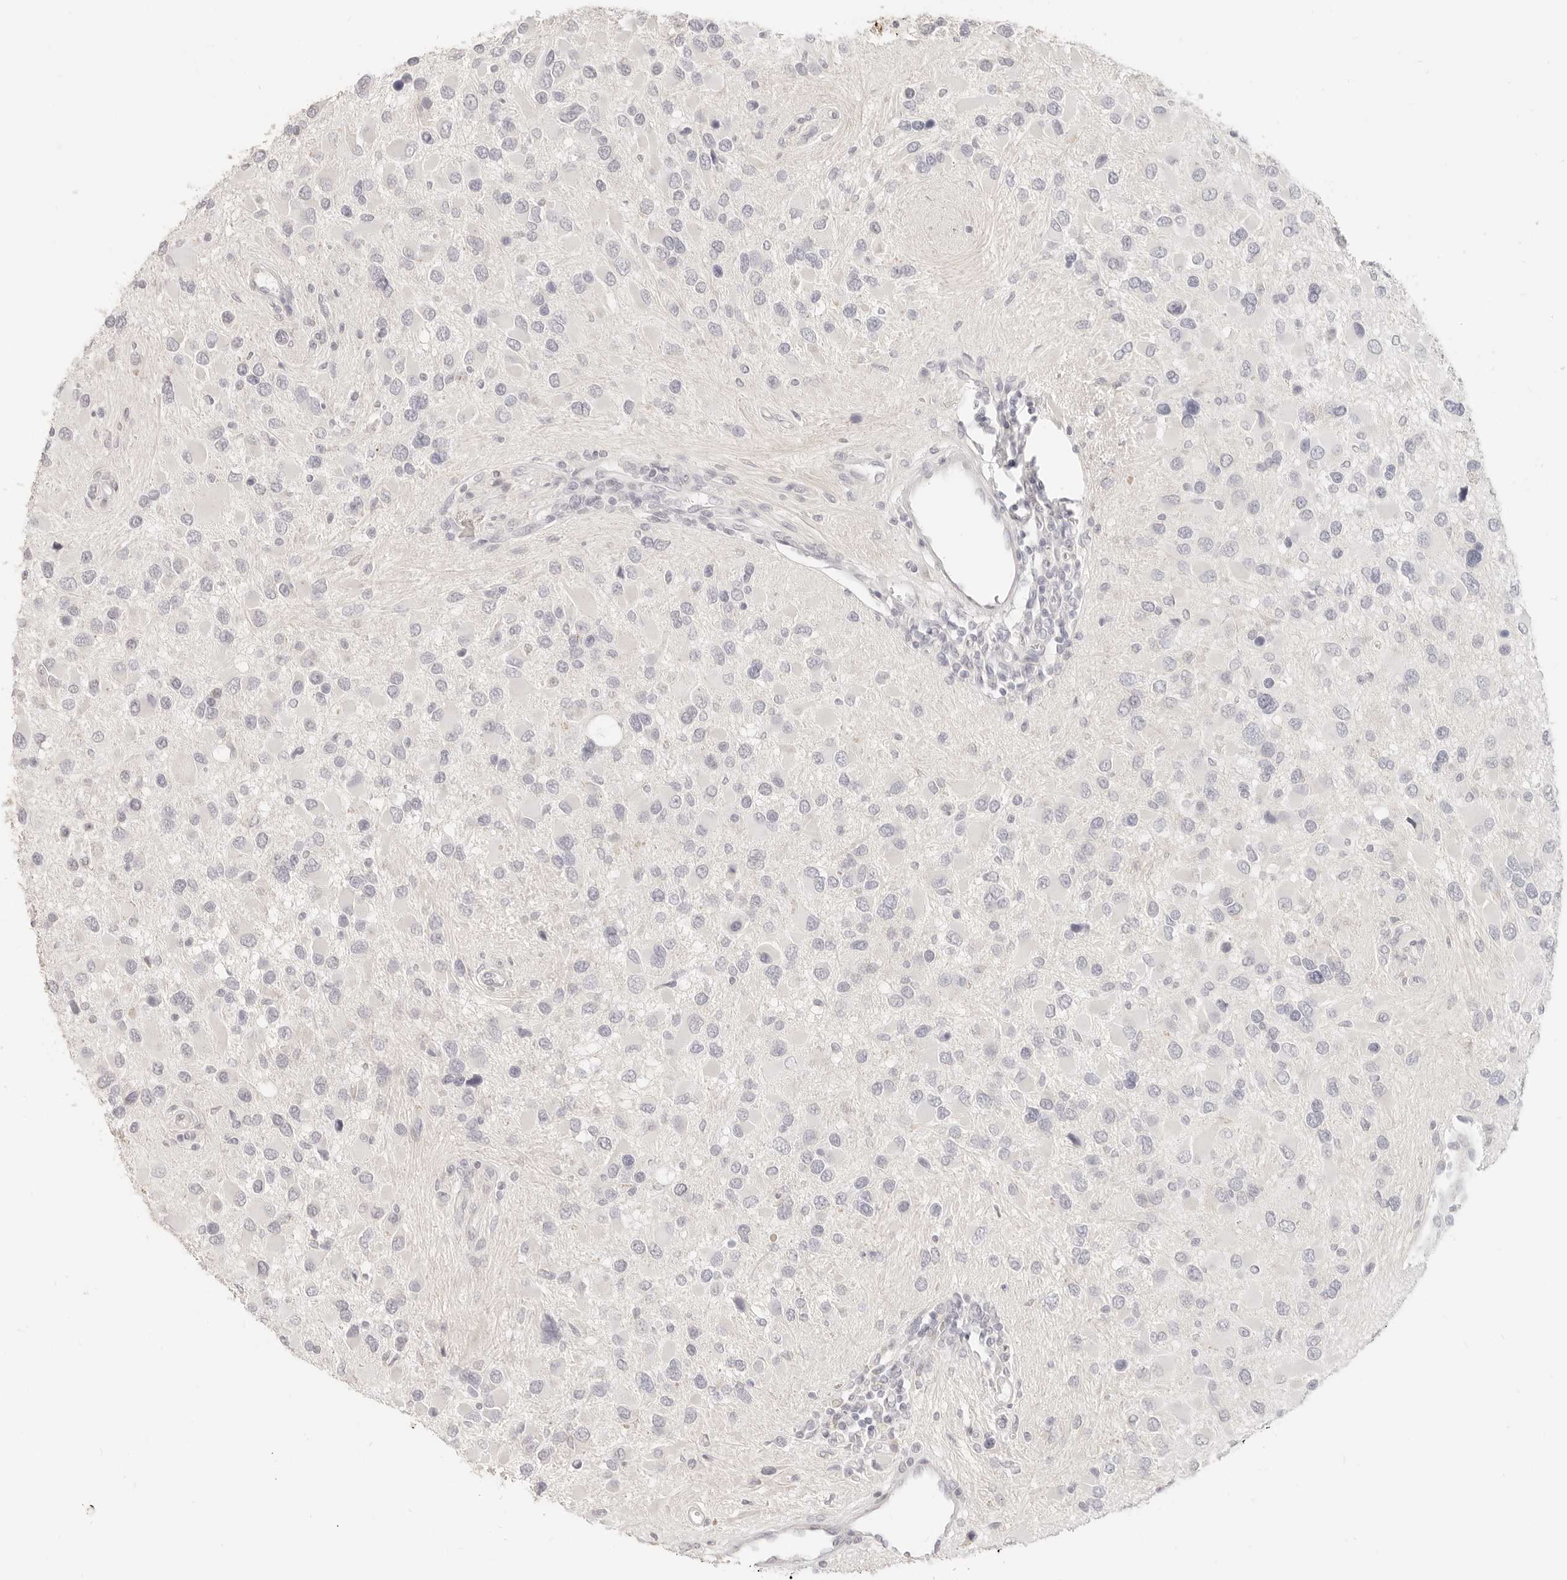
{"staining": {"intensity": "negative", "quantity": "none", "location": "none"}, "tissue": "glioma", "cell_type": "Tumor cells", "image_type": "cancer", "snomed": [{"axis": "morphology", "description": "Glioma, malignant, High grade"}, {"axis": "topography", "description": "Brain"}], "caption": "An immunohistochemistry photomicrograph of malignant glioma (high-grade) is shown. There is no staining in tumor cells of malignant glioma (high-grade).", "gene": "EPCAM", "patient": {"sex": "male", "age": 53}}